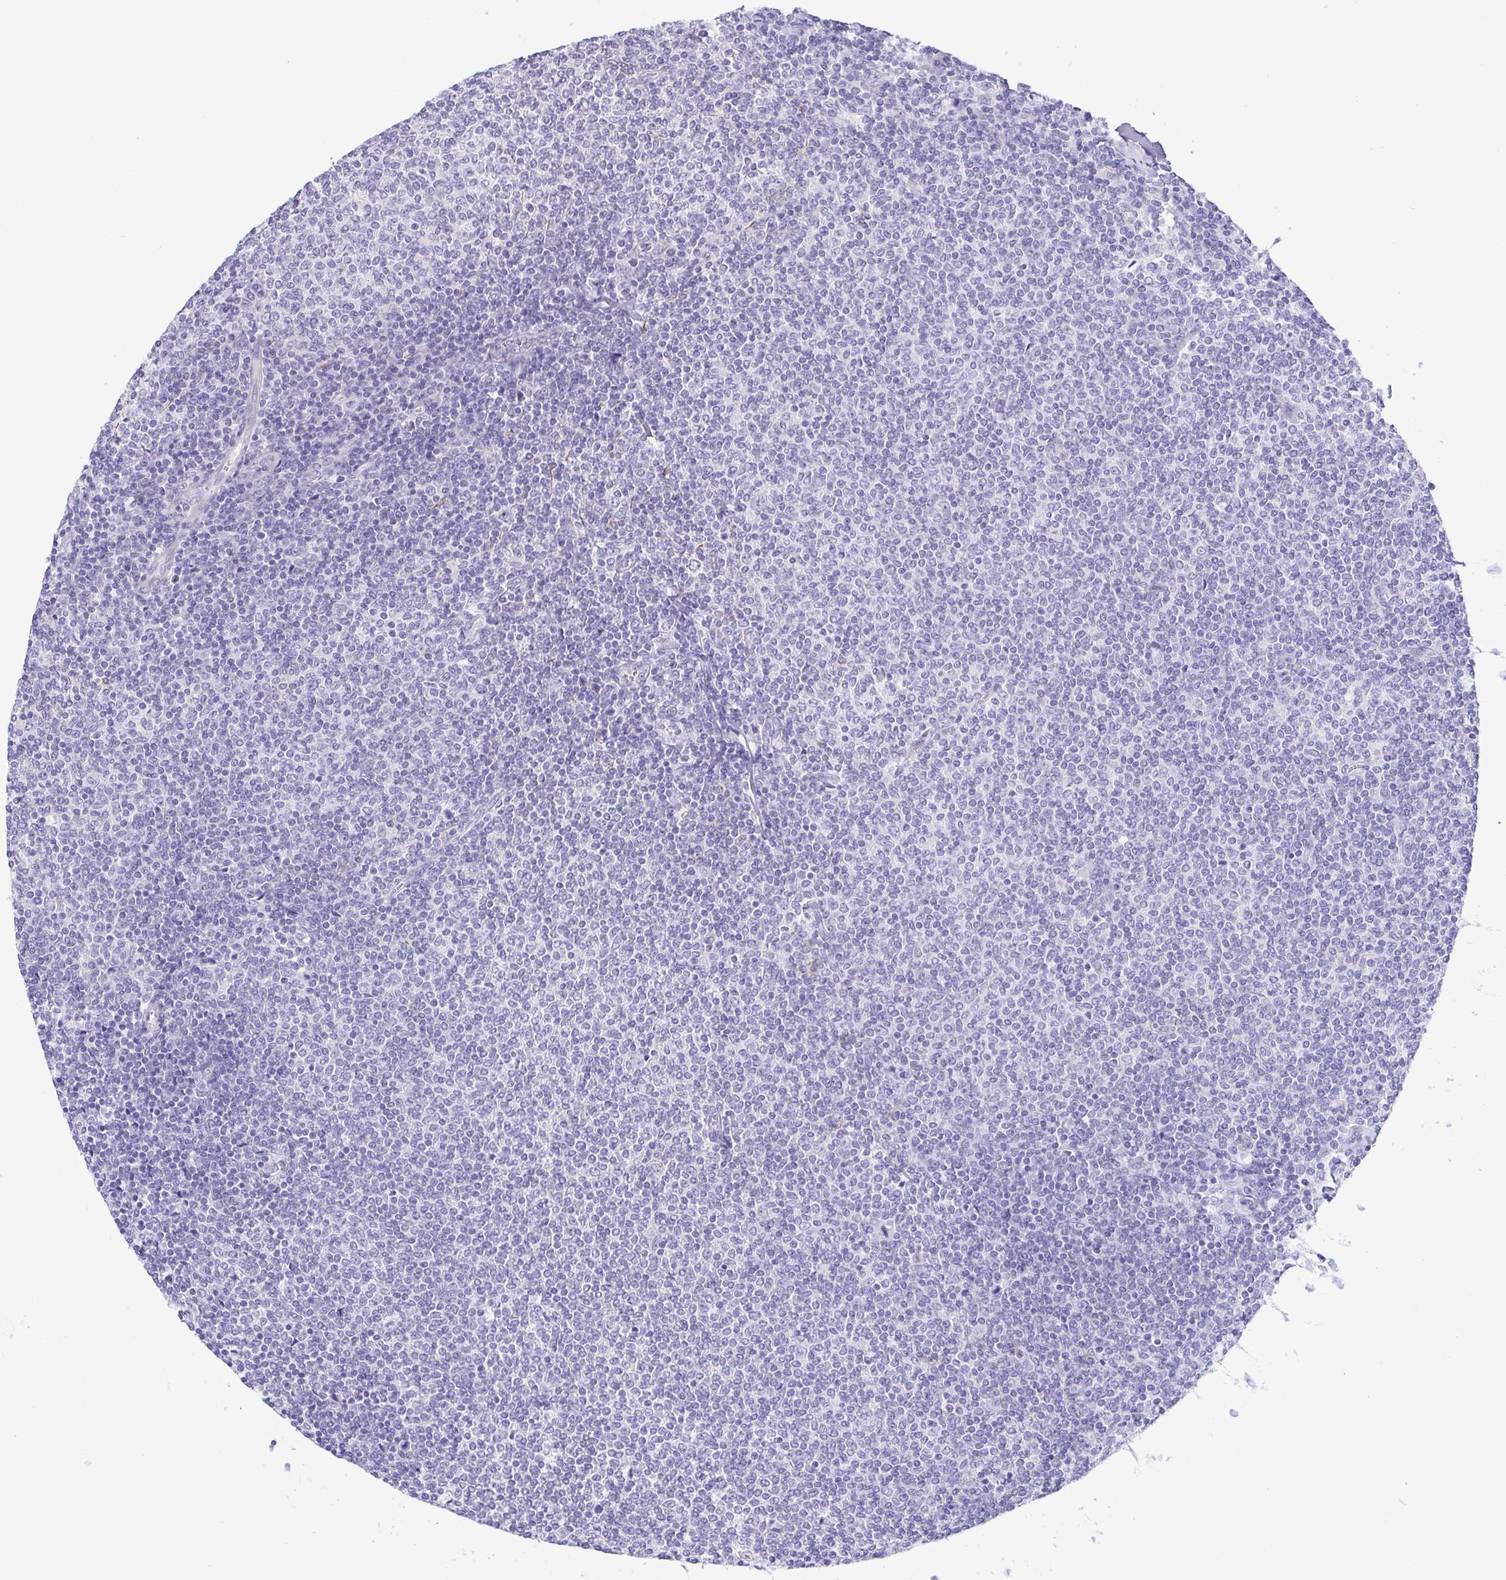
{"staining": {"intensity": "negative", "quantity": "none", "location": "none"}, "tissue": "lymphoma", "cell_type": "Tumor cells", "image_type": "cancer", "snomed": [{"axis": "morphology", "description": "Malignant lymphoma, non-Hodgkin's type, Low grade"}, {"axis": "topography", "description": "Lymph node"}], "caption": "Tumor cells are negative for brown protein staining in malignant lymphoma, non-Hodgkin's type (low-grade).", "gene": "MYL7", "patient": {"sex": "male", "age": 52}}